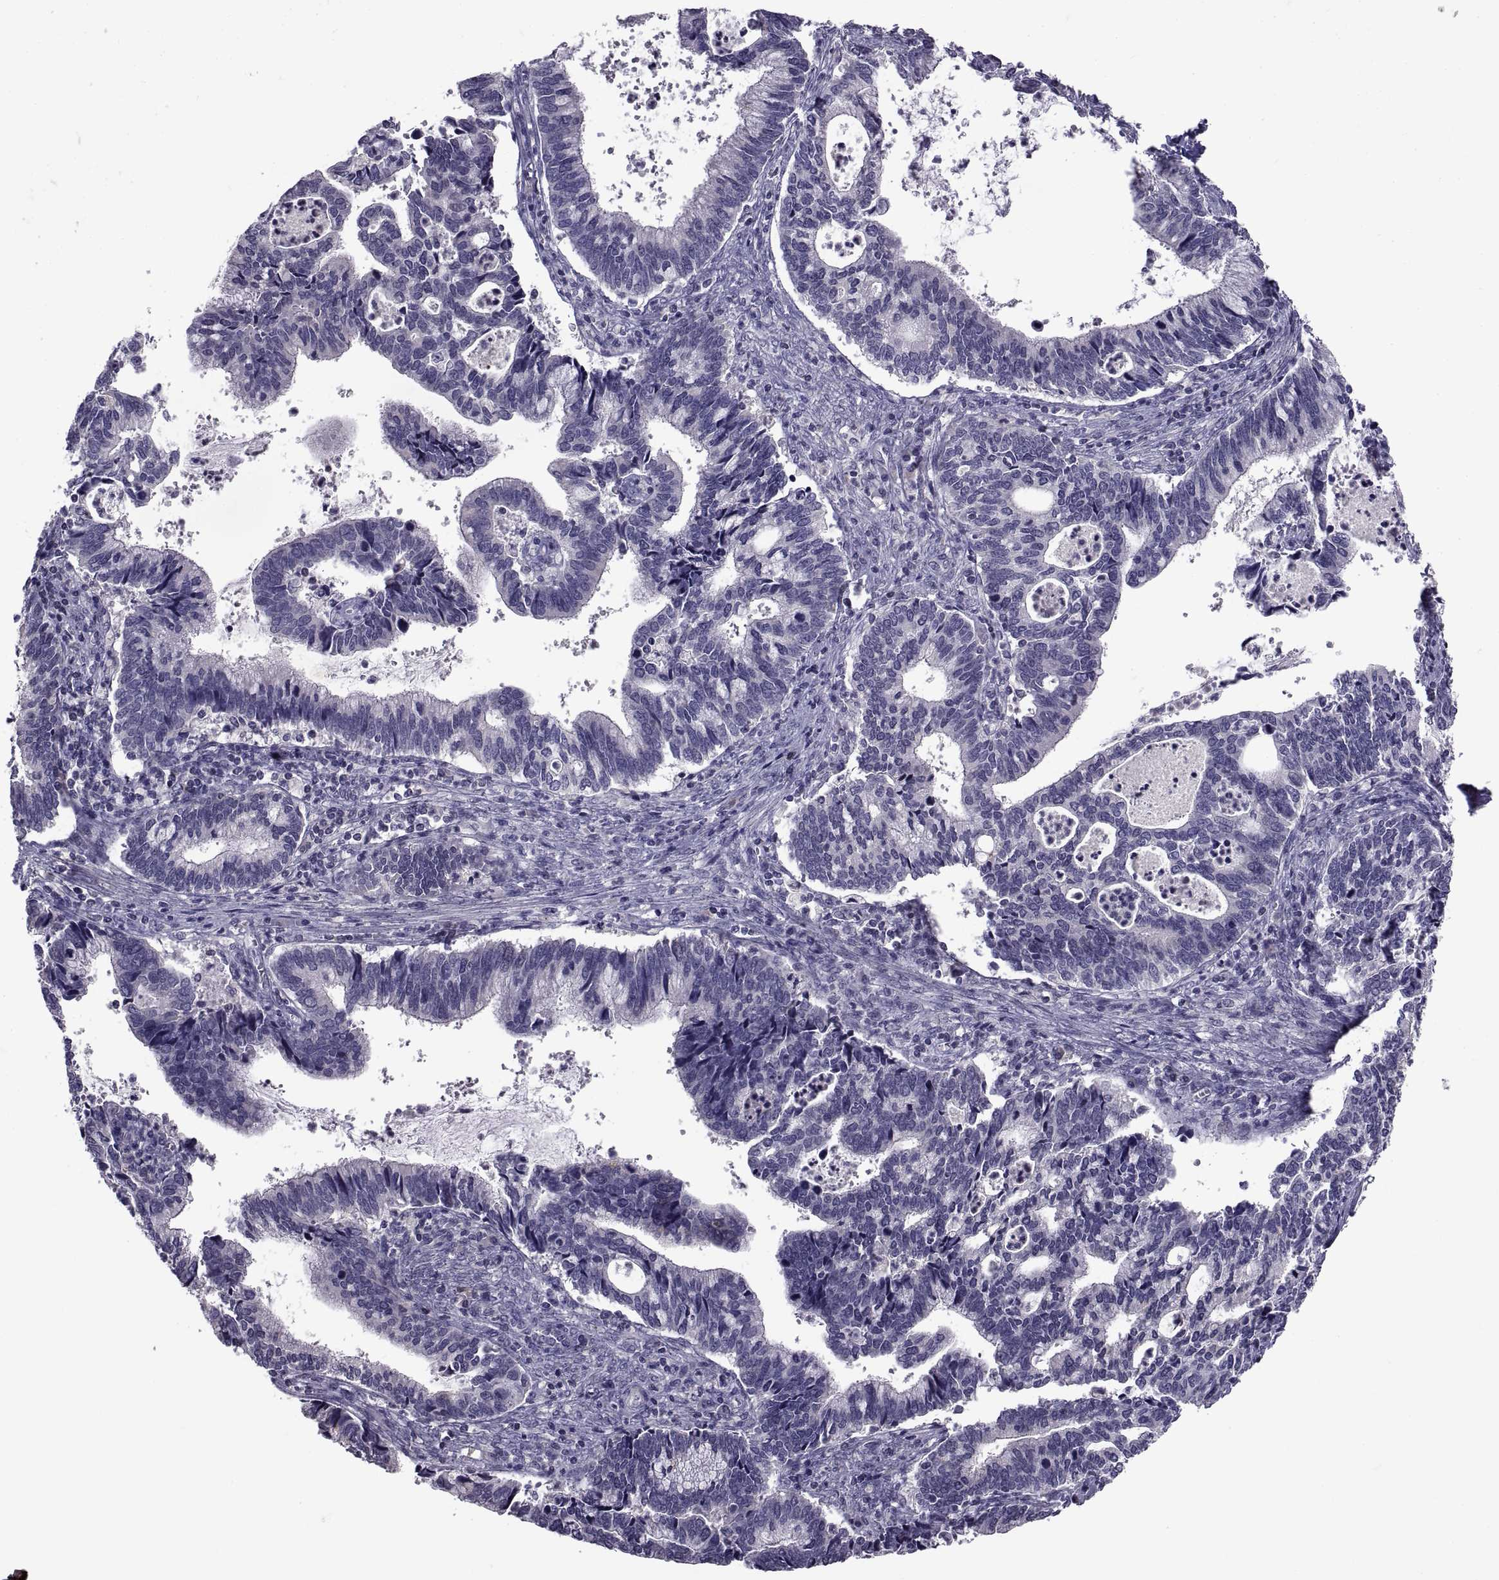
{"staining": {"intensity": "negative", "quantity": "none", "location": "none"}, "tissue": "cervical cancer", "cell_type": "Tumor cells", "image_type": "cancer", "snomed": [{"axis": "morphology", "description": "Adenocarcinoma, NOS"}, {"axis": "topography", "description": "Cervix"}], "caption": "DAB (3,3'-diaminobenzidine) immunohistochemical staining of adenocarcinoma (cervical) demonstrates no significant expression in tumor cells.", "gene": "NPTX2", "patient": {"sex": "female", "age": 42}}